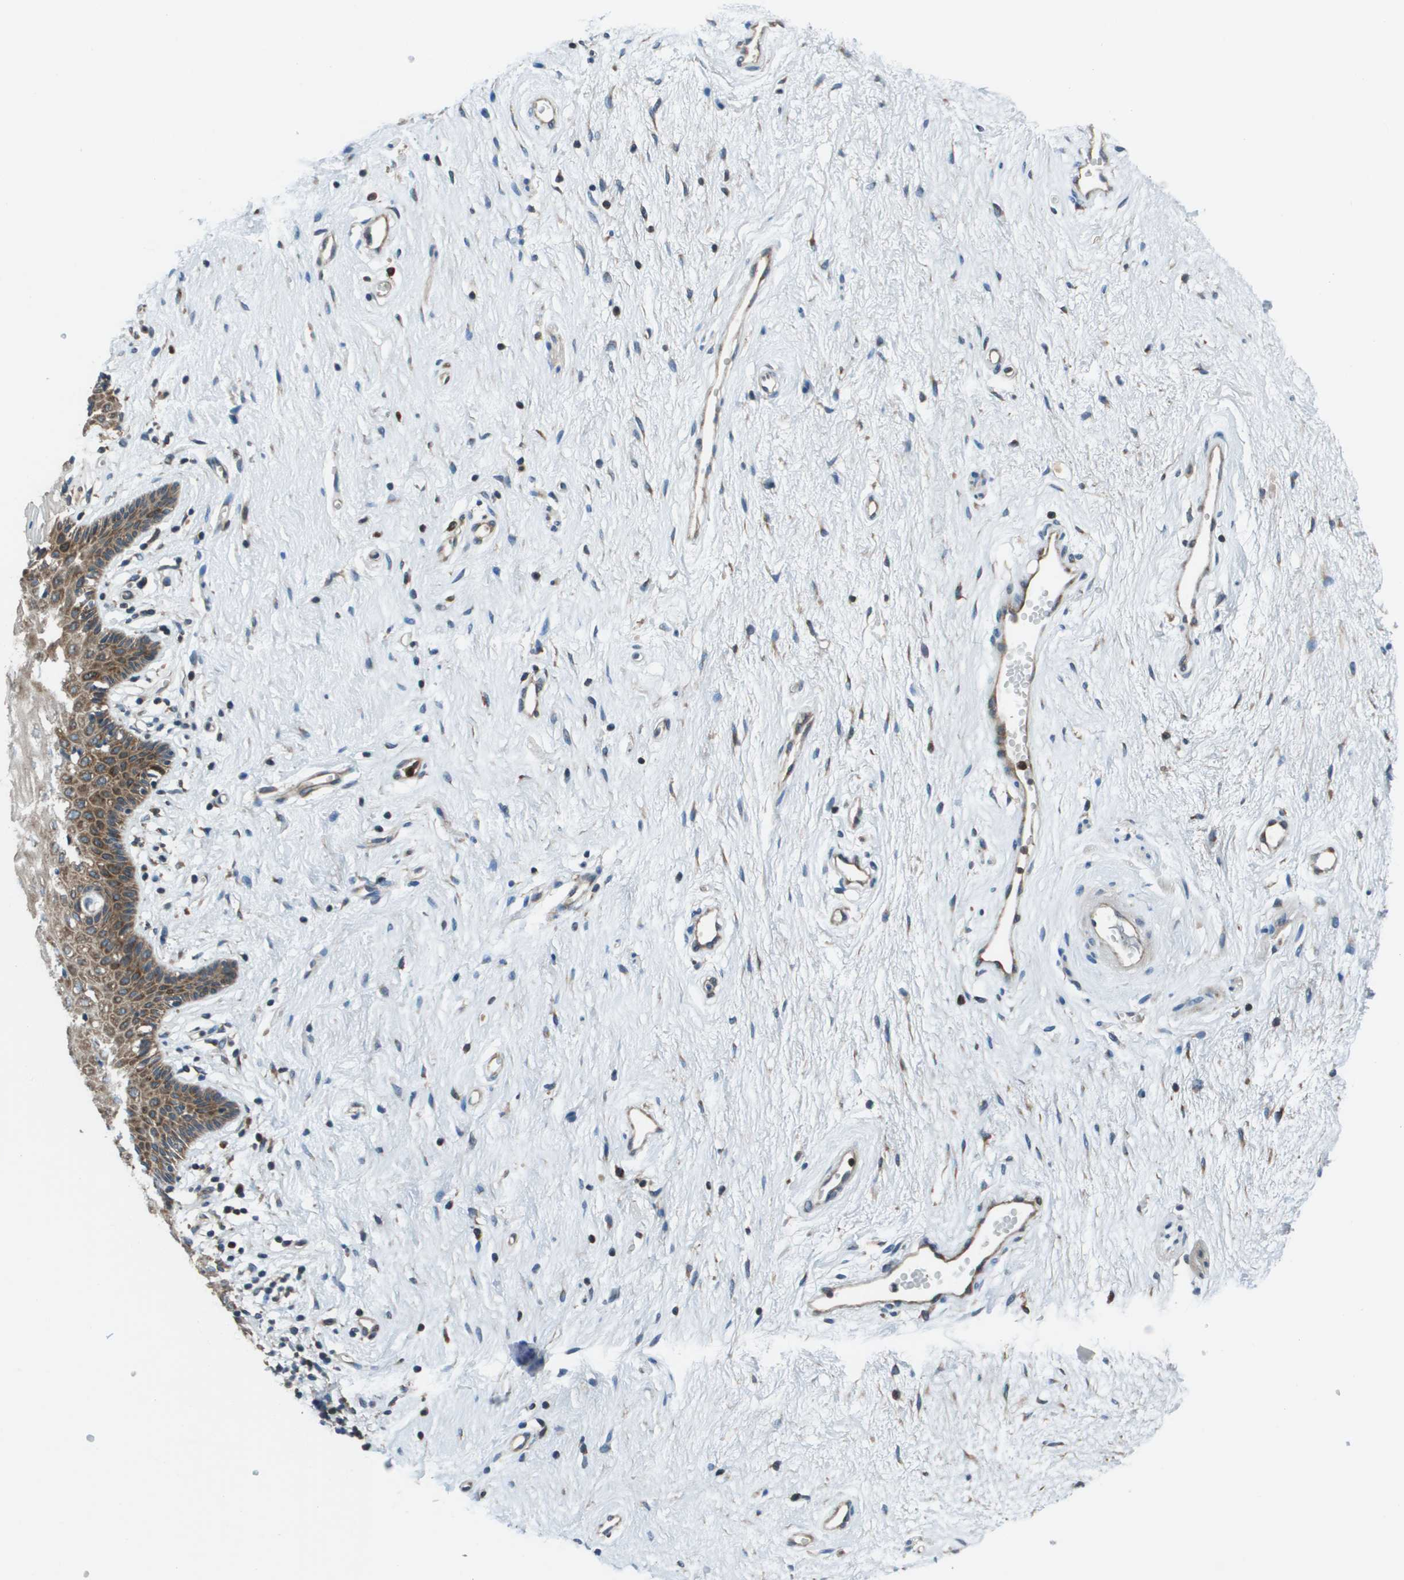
{"staining": {"intensity": "strong", "quantity": "25%-75%", "location": "cytoplasmic/membranous"}, "tissue": "vagina", "cell_type": "Squamous epithelial cells", "image_type": "normal", "snomed": [{"axis": "morphology", "description": "Normal tissue, NOS"}, {"axis": "topography", "description": "Vagina"}], "caption": "Squamous epithelial cells exhibit strong cytoplasmic/membranous positivity in approximately 25%-75% of cells in unremarkable vagina.", "gene": "ARFGAP2", "patient": {"sex": "female", "age": 44}}